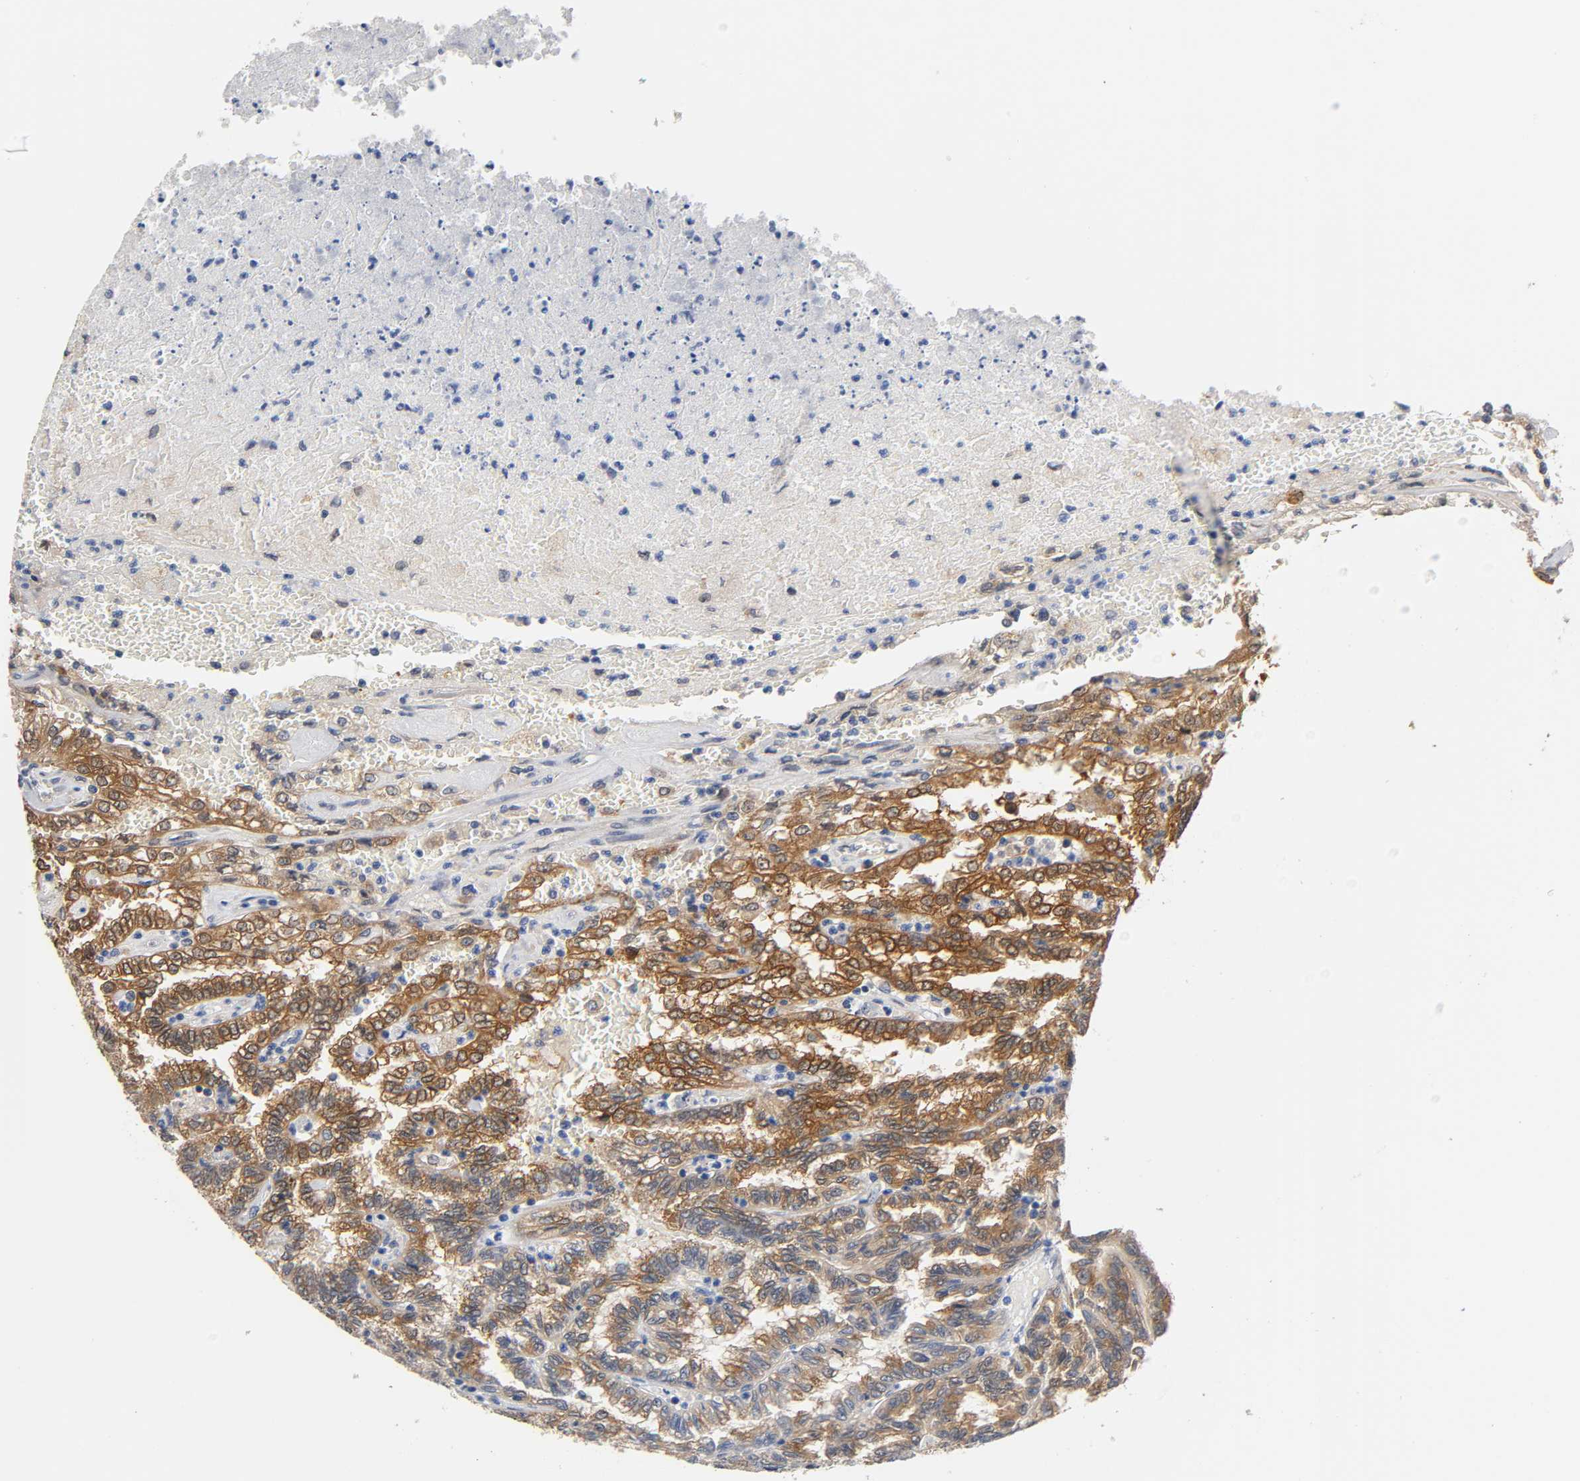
{"staining": {"intensity": "moderate", "quantity": ">75%", "location": "cytoplasmic/membranous"}, "tissue": "renal cancer", "cell_type": "Tumor cells", "image_type": "cancer", "snomed": [{"axis": "morphology", "description": "Inflammation, NOS"}, {"axis": "morphology", "description": "Adenocarcinoma, NOS"}, {"axis": "topography", "description": "Kidney"}], "caption": "Renal cancer (adenocarcinoma) was stained to show a protein in brown. There is medium levels of moderate cytoplasmic/membranous expression in about >75% of tumor cells. Using DAB (3,3'-diaminobenzidine) (brown) and hematoxylin (blue) stains, captured at high magnification using brightfield microscopy.", "gene": "FYN", "patient": {"sex": "male", "age": 68}}